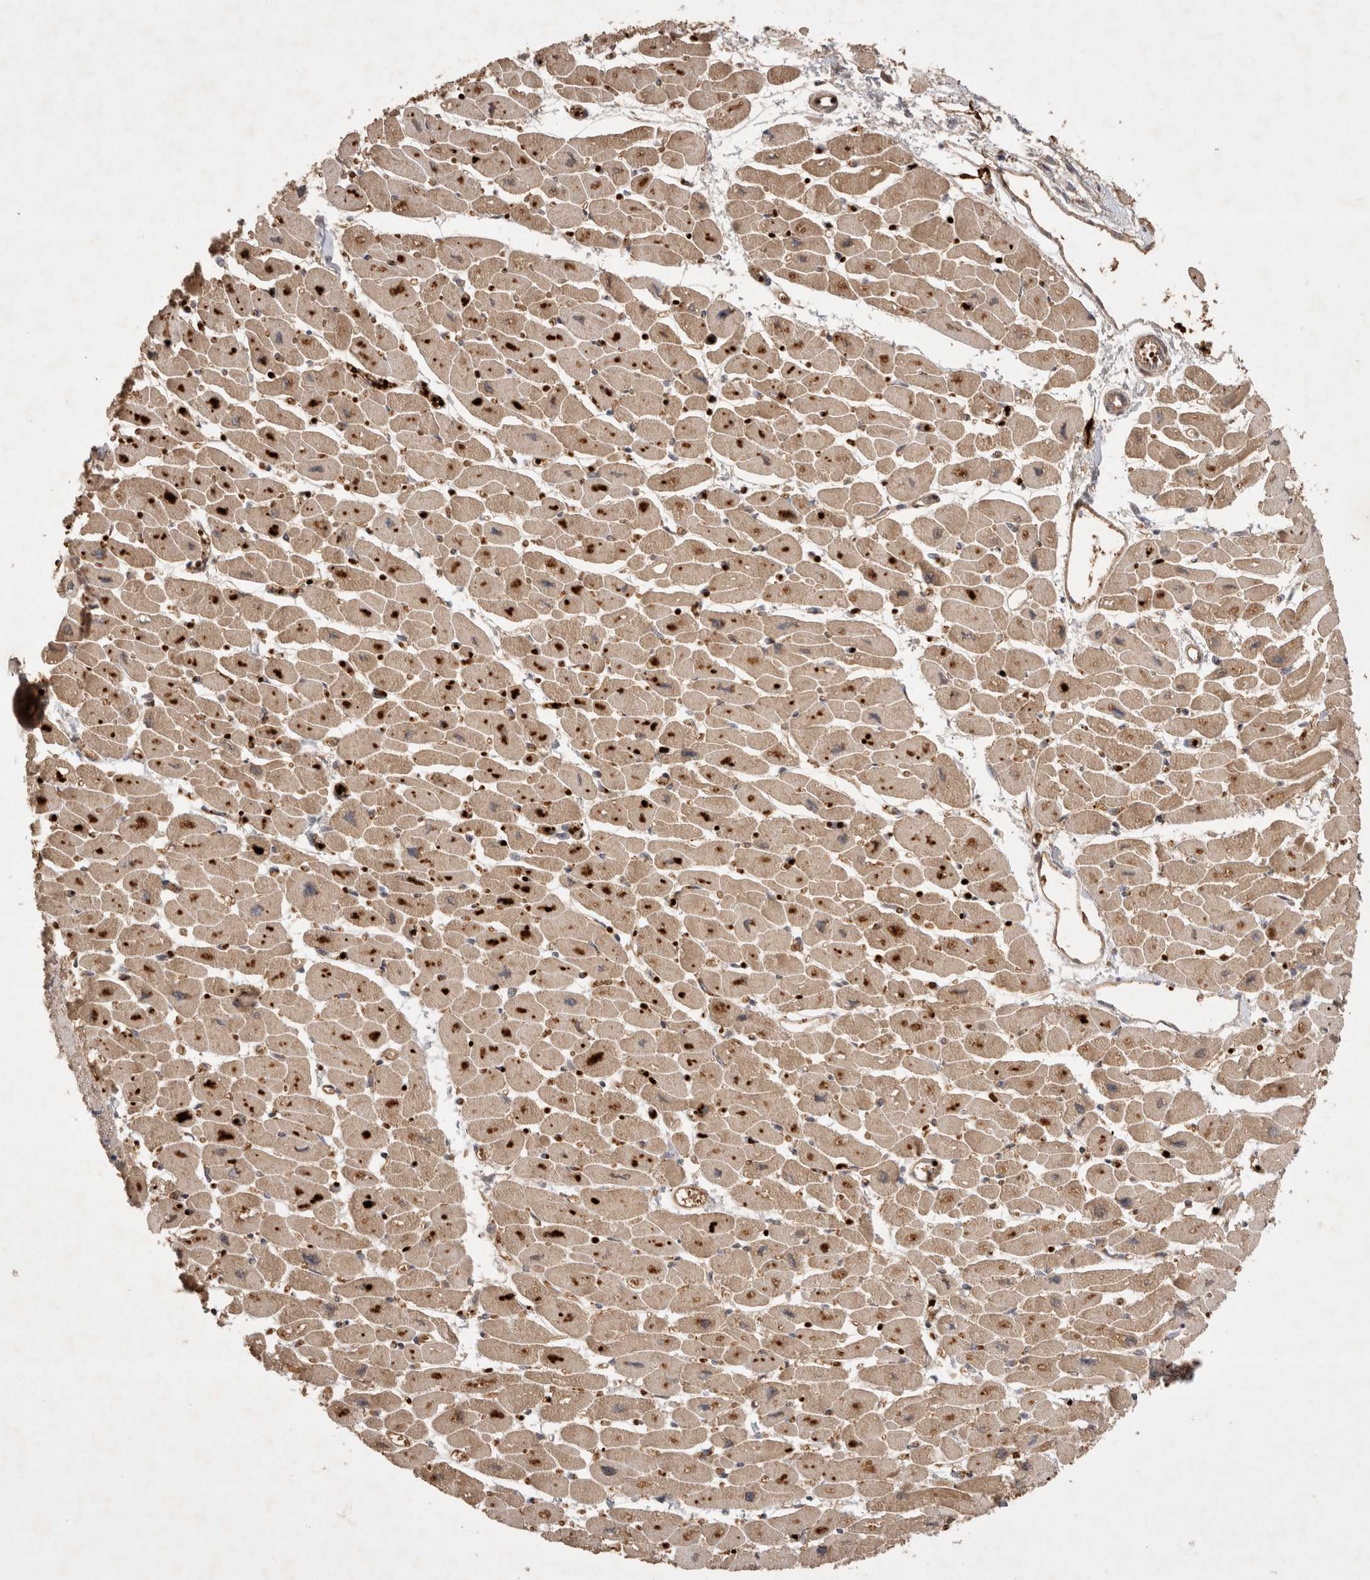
{"staining": {"intensity": "strong", "quantity": ">75%", "location": "cytoplasmic/membranous"}, "tissue": "heart muscle", "cell_type": "Cardiomyocytes", "image_type": "normal", "snomed": [{"axis": "morphology", "description": "Normal tissue, NOS"}, {"axis": "topography", "description": "Heart"}], "caption": "Protein expression analysis of benign heart muscle displays strong cytoplasmic/membranous positivity in approximately >75% of cardiomyocytes. (DAB (3,3'-diaminobenzidine) = brown stain, brightfield microscopy at high magnification).", "gene": "FAM221A", "patient": {"sex": "female", "age": 54}}